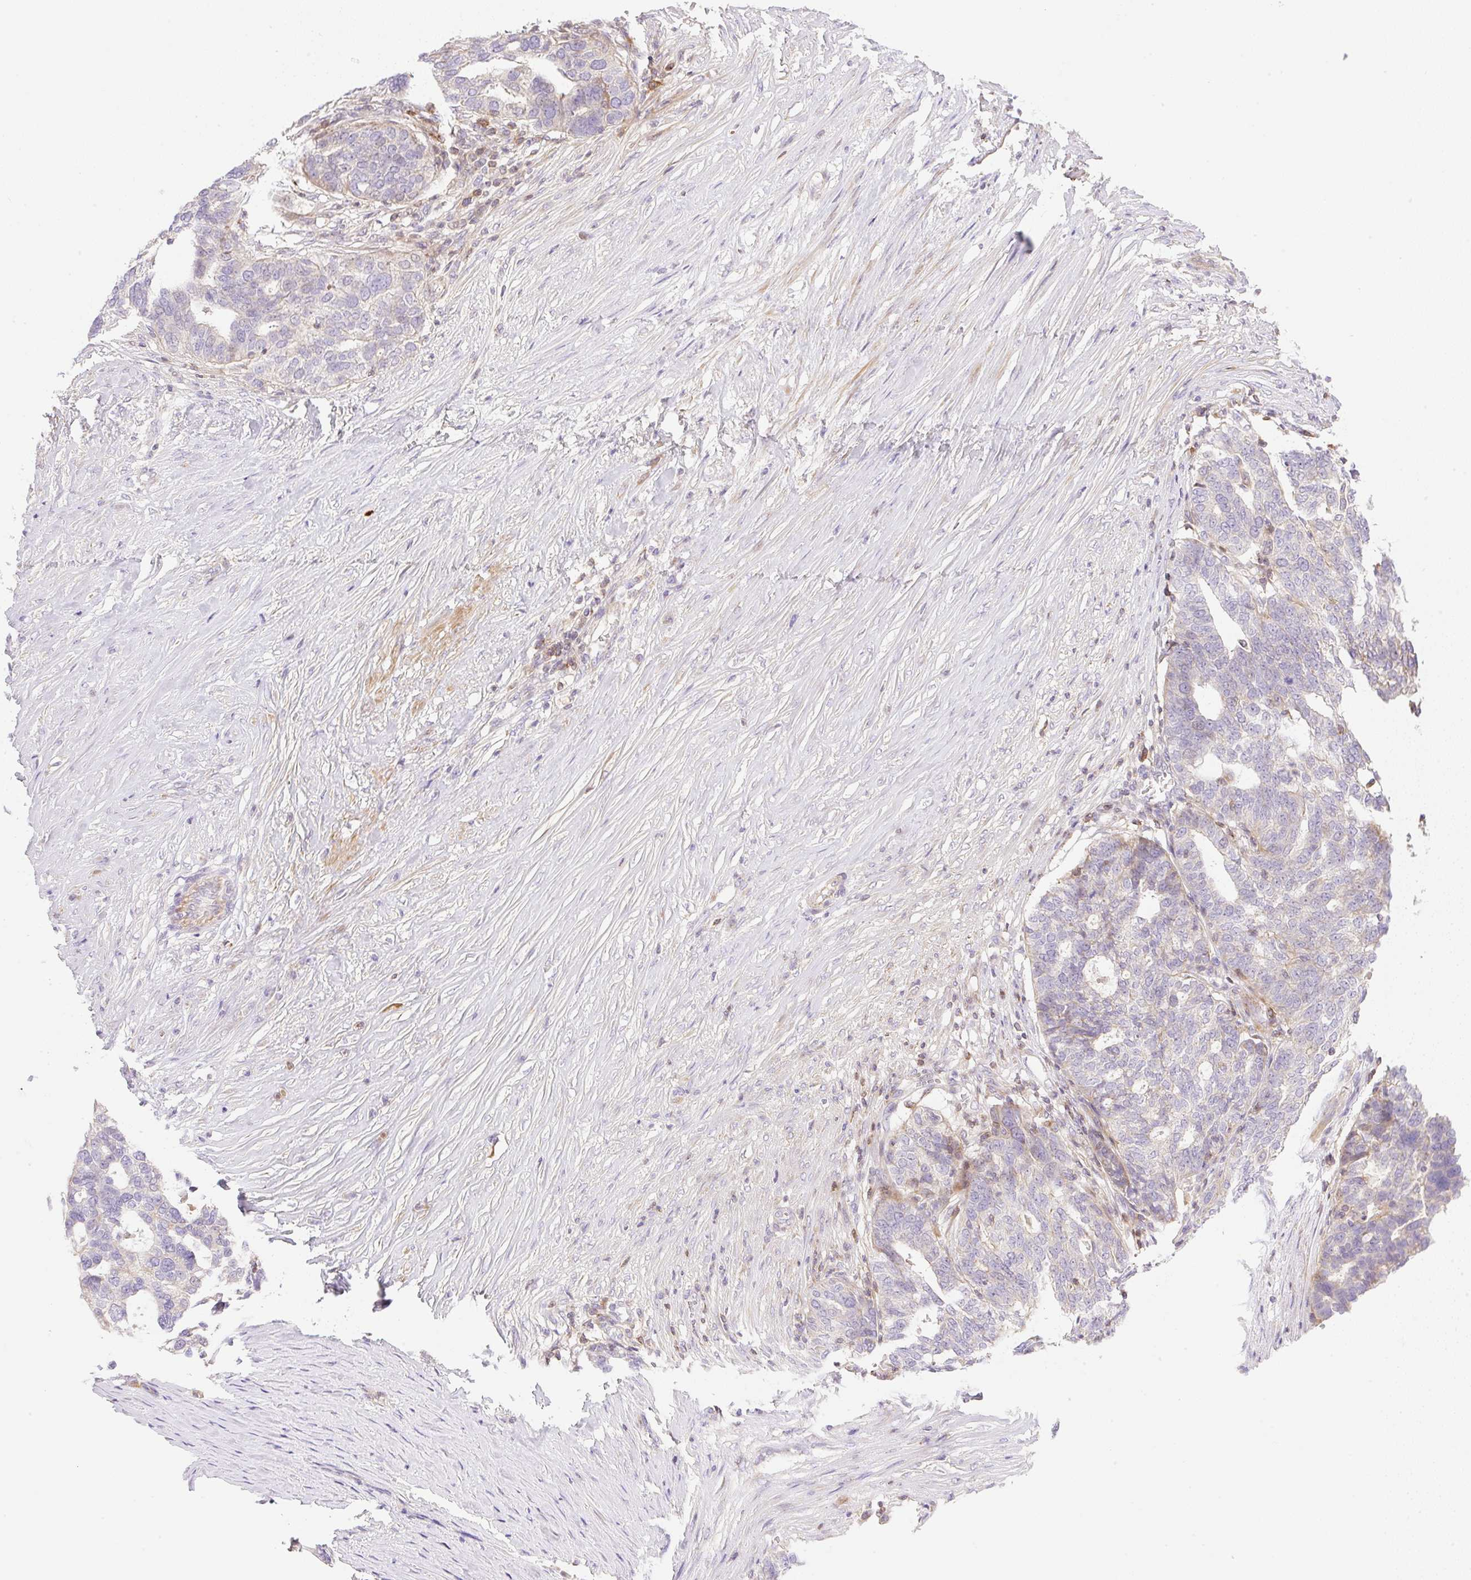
{"staining": {"intensity": "negative", "quantity": "none", "location": "none"}, "tissue": "ovarian cancer", "cell_type": "Tumor cells", "image_type": "cancer", "snomed": [{"axis": "morphology", "description": "Cystadenocarcinoma, serous, NOS"}, {"axis": "topography", "description": "Ovary"}], "caption": "Tumor cells show no significant staining in ovarian cancer.", "gene": "VPS25", "patient": {"sex": "female", "age": 59}}